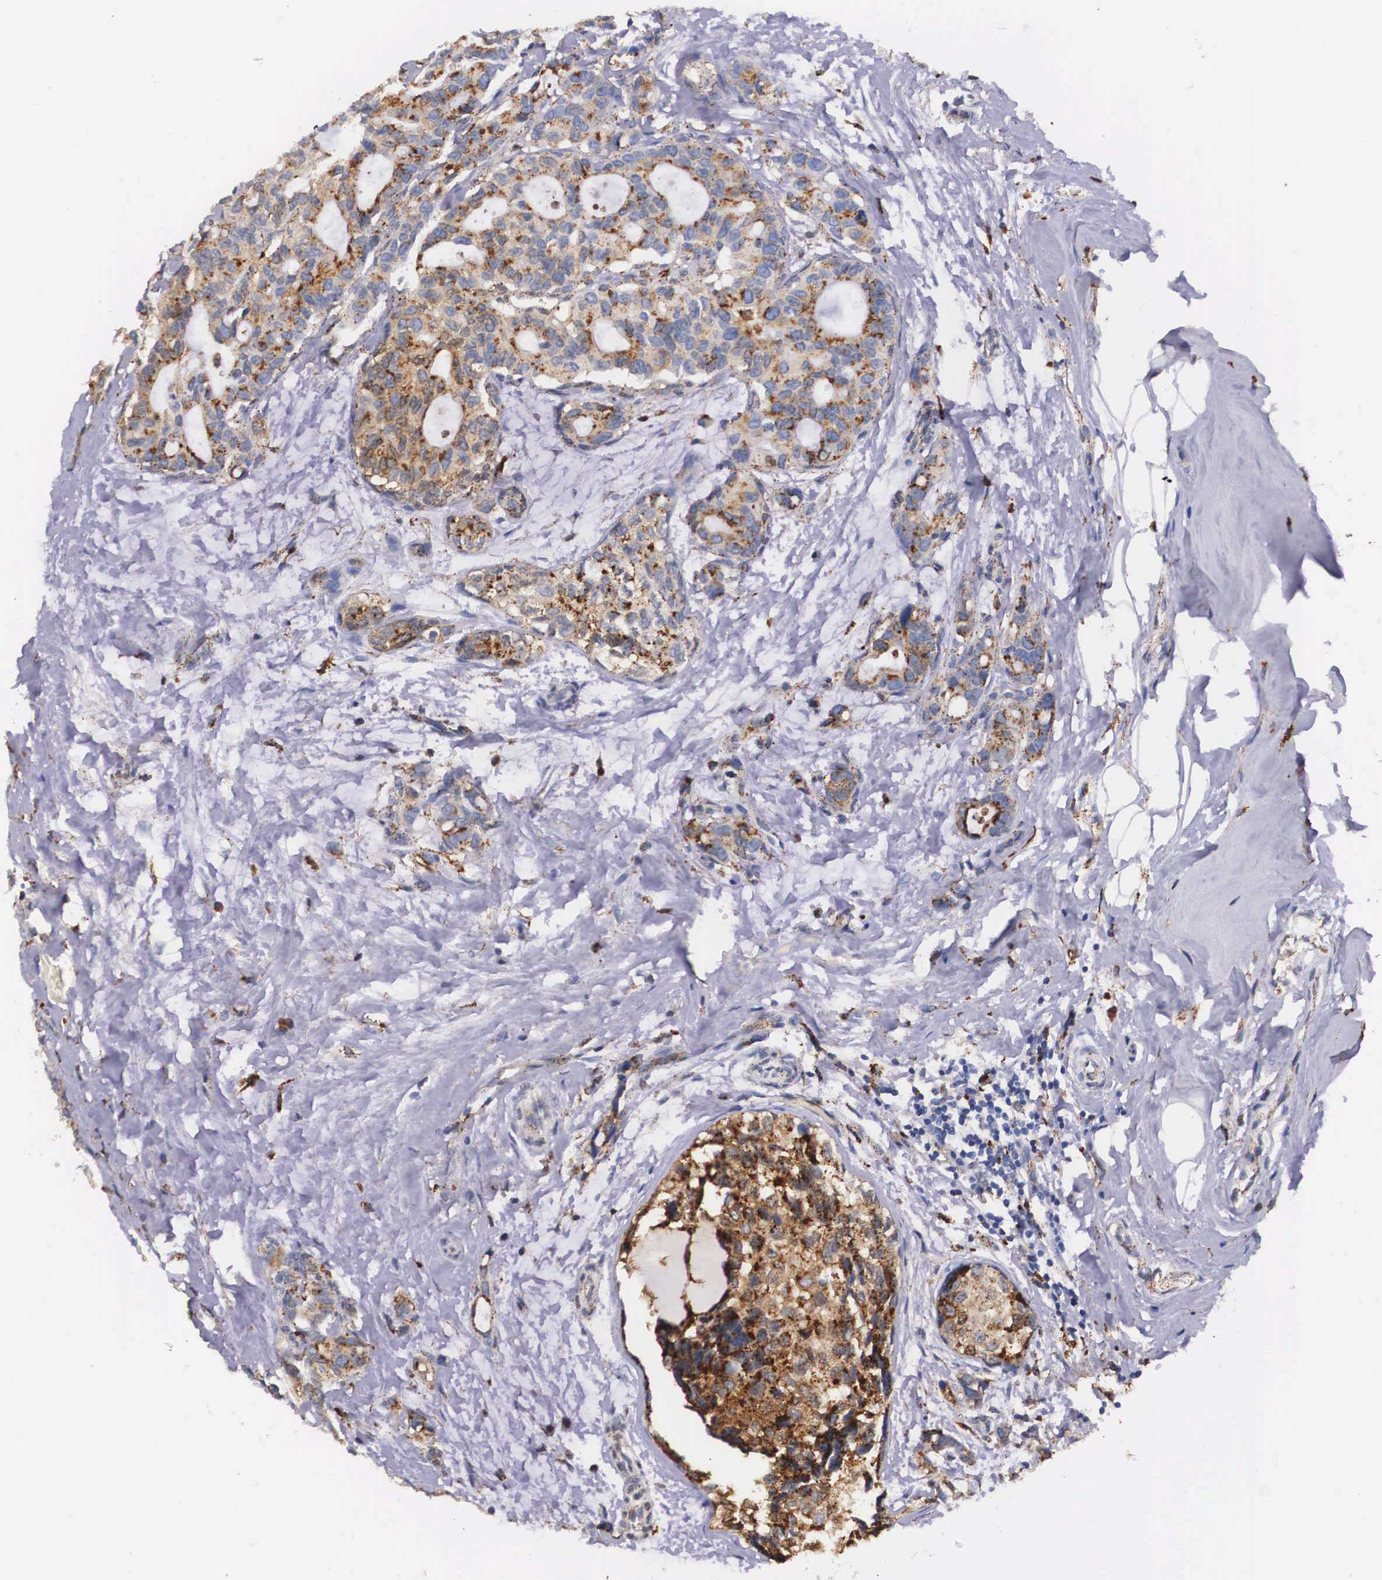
{"staining": {"intensity": "moderate", "quantity": ">75%", "location": "cytoplasmic/membranous"}, "tissue": "breast cancer", "cell_type": "Tumor cells", "image_type": "cancer", "snomed": [{"axis": "morphology", "description": "Duct carcinoma"}, {"axis": "topography", "description": "Breast"}], "caption": "Moderate cytoplasmic/membranous staining for a protein is appreciated in approximately >75% of tumor cells of breast cancer using IHC.", "gene": "NAGA", "patient": {"sex": "female", "age": 69}}